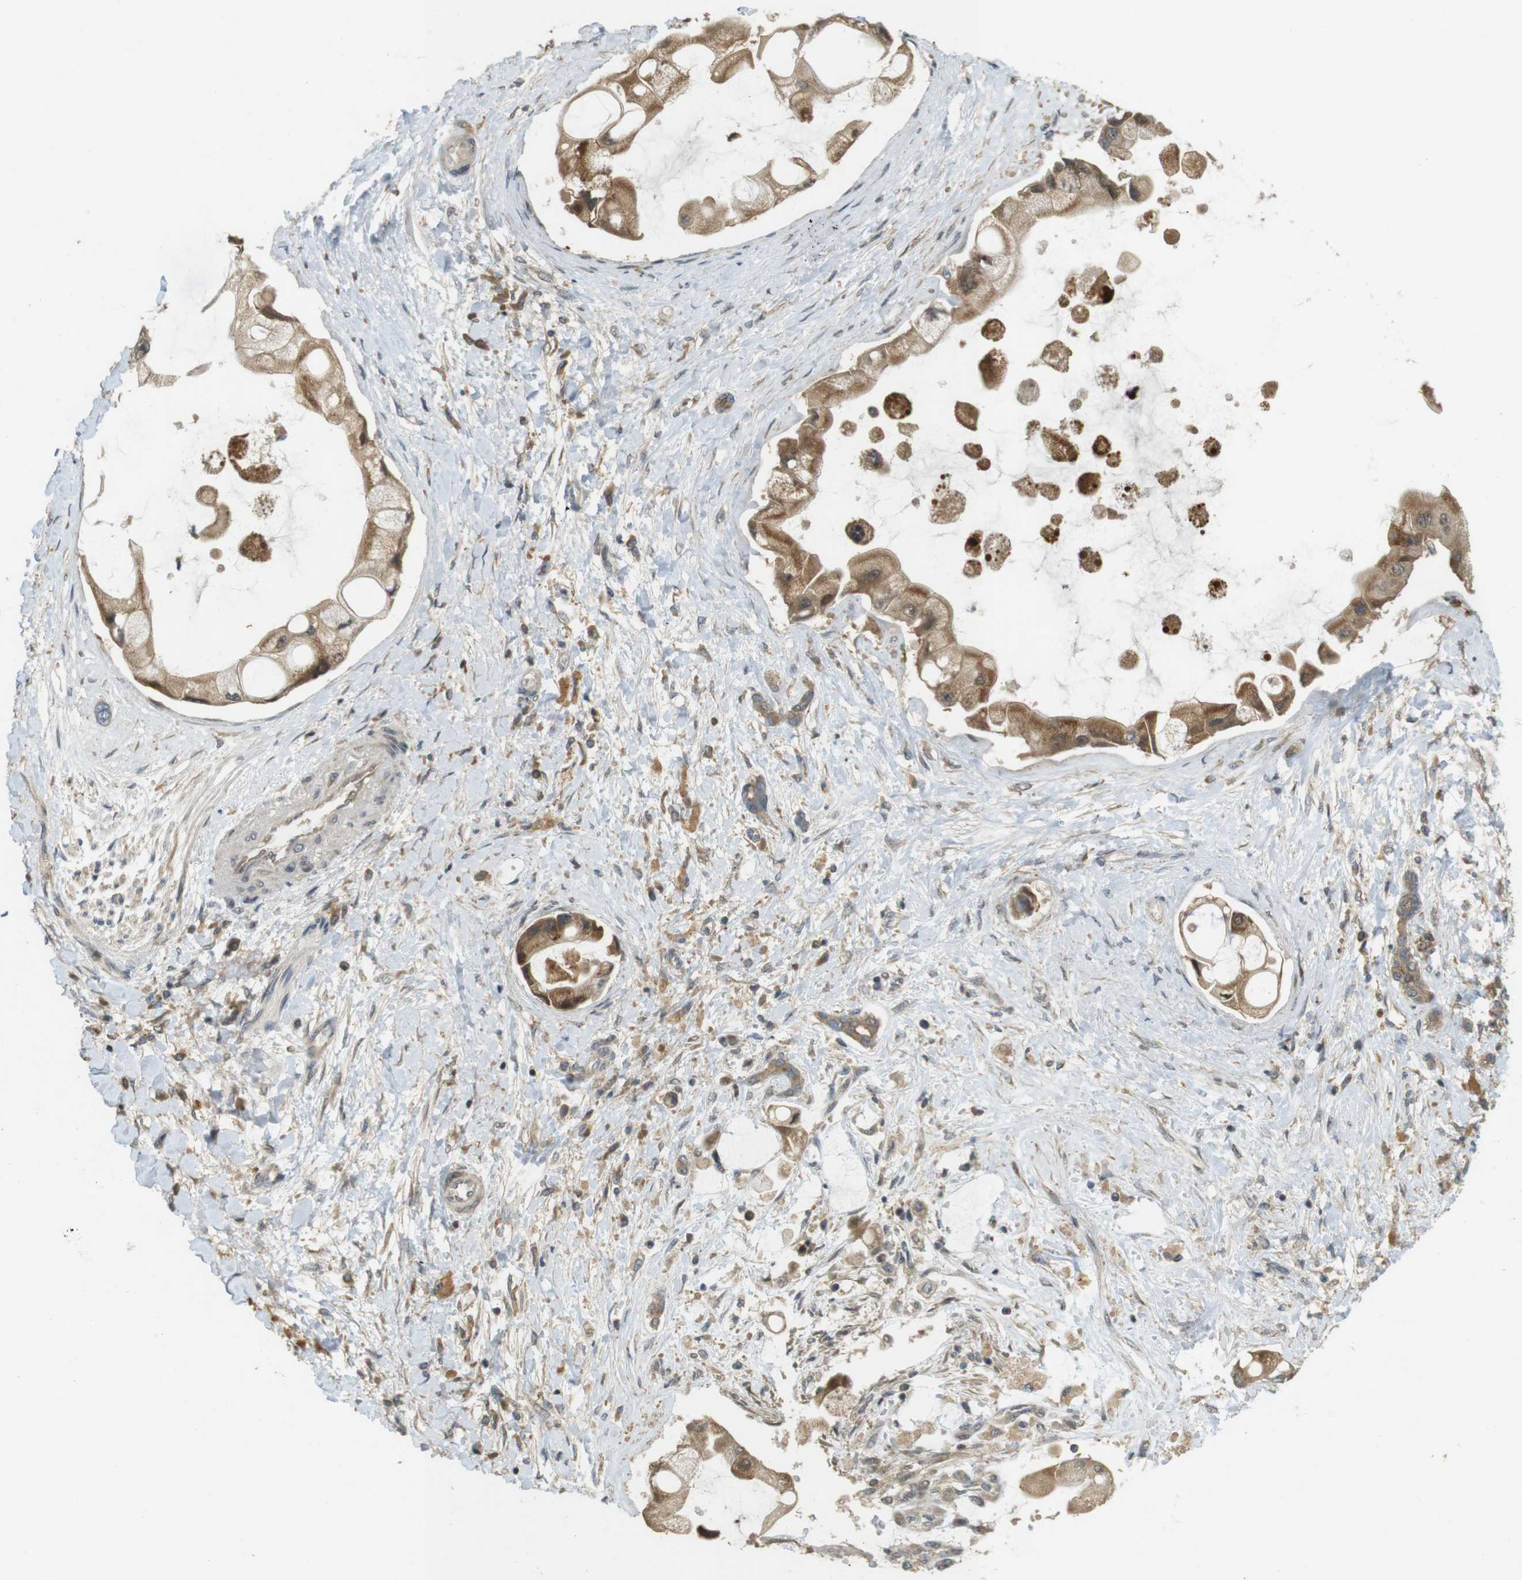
{"staining": {"intensity": "moderate", "quantity": ">75%", "location": "cytoplasmic/membranous"}, "tissue": "liver cancer", "cell_type": "Tumor cells", "image_type": "cancer", "snomed": [{"axis": "morphology", "description": "Cholangiocarcinoma"}, {"axis": "topography", "description": "Liver"}], "caption": "Tumor cells show medium levels of moderate cytoplasmic/membranous expression in approximately >75% of cells in liver cancer (cholangiocarcinoma).", "gene": "TMX3", "patient": {"sex": "male", "age": 50}}